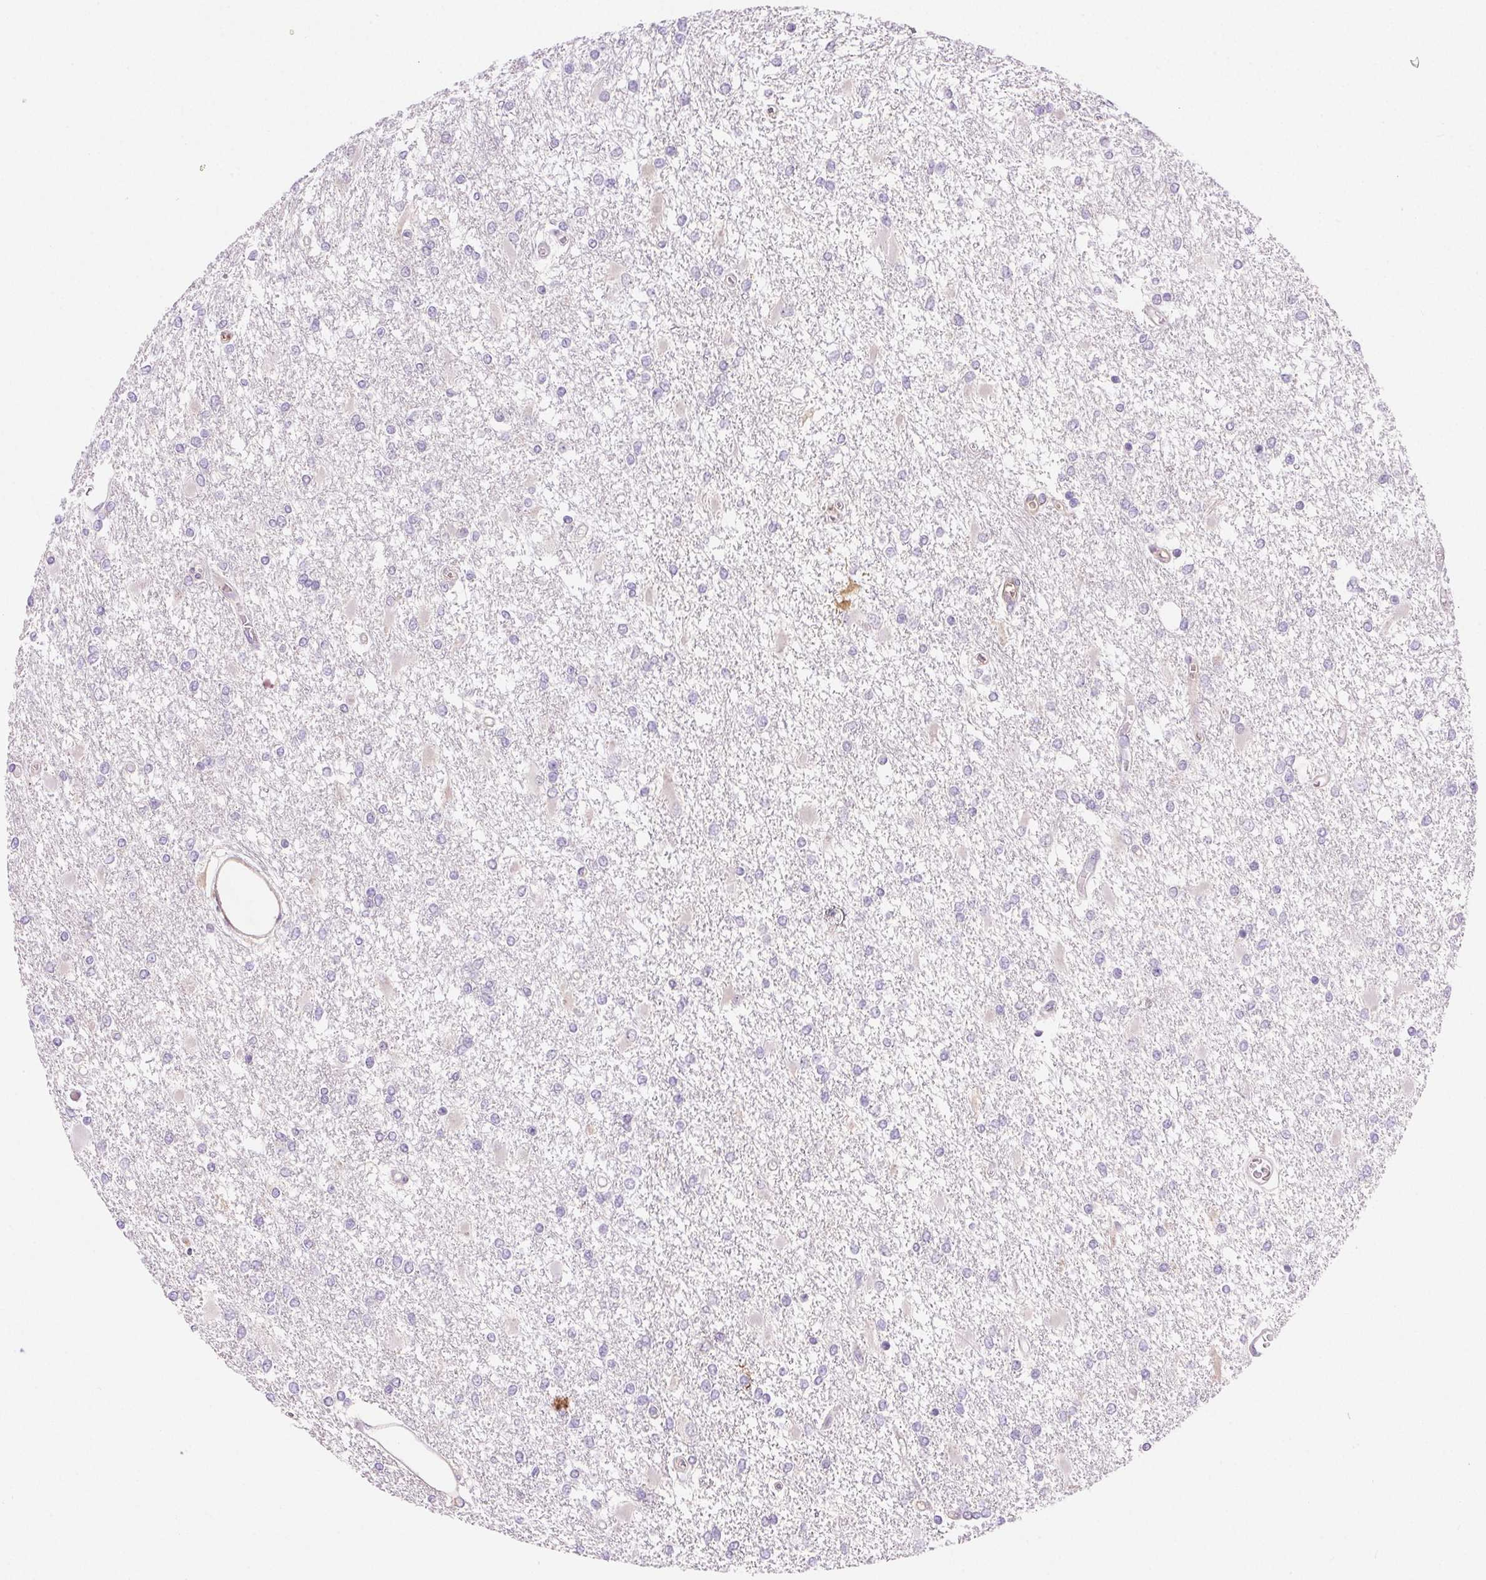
{"staining": {"intensity": "negative", "quantity": "none", "location": "none"}, "tissue": "glioma", "cell_type": "Tumor cells", "image_type": "cancer", "snomed": [{"axis": "morphology", "description": "Glioma, malignant, High grade"}, {"axis": "topography", "description": "Cerebral cortex"}], "caption": "Immunohistochemistry (IHC) histopathology image of neoplastic tissue: human glioma stained with DAB exhibits no significant protein expression in tumor cells.", "gene": "FGA", "patient": {"sex": "male", "age": 79}}